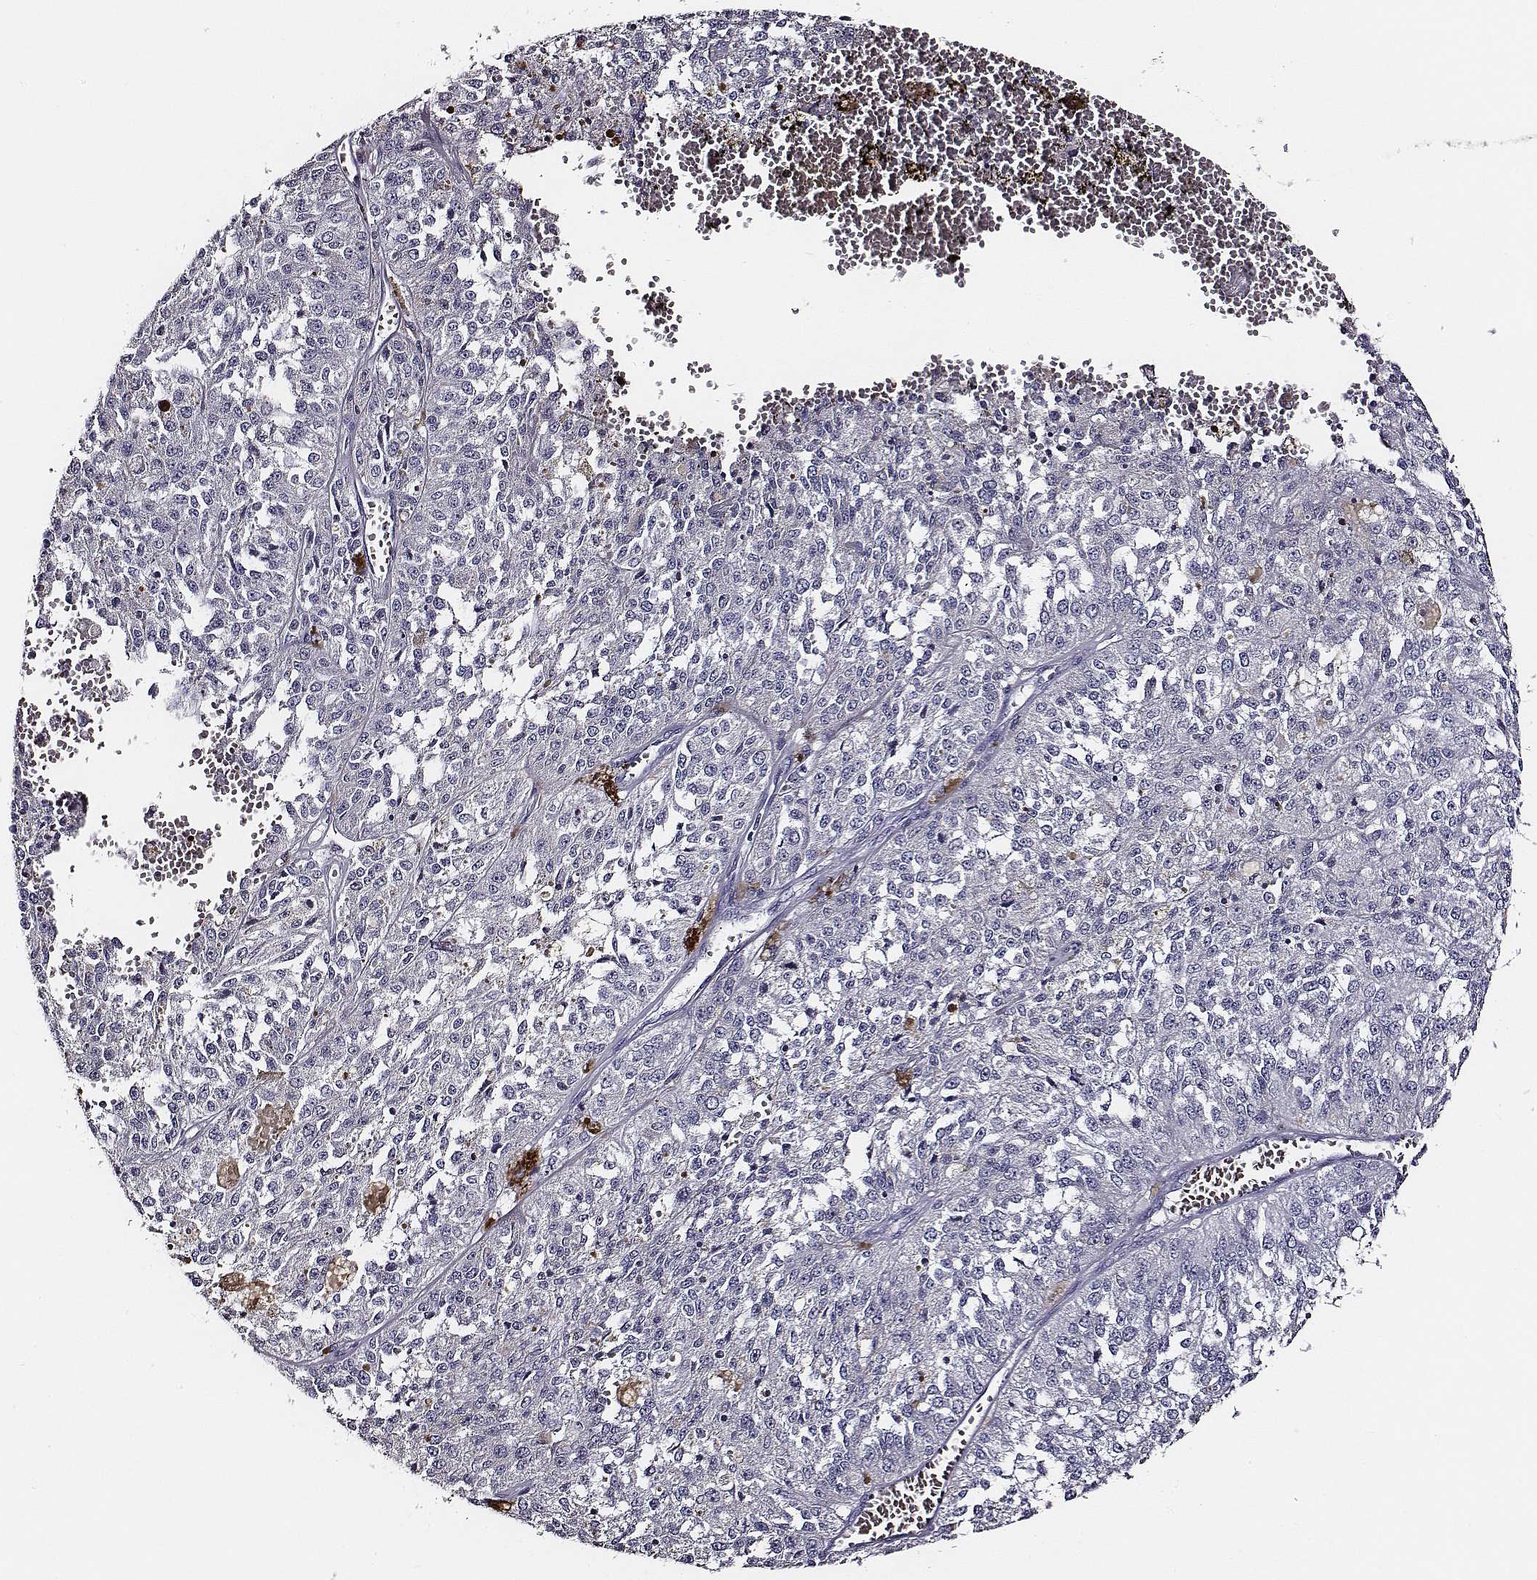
{"staining": {"intensity": "negative", "quantity": "none", "location": "none"}, "tissue": "melanoma", "cell_type": "Tumor cells", "image_type": "cancer", "snomed": [{"axis": "morphology", "description": "Malignant melanoma, Metastatic site"}, {"axis": "topography", "description": "Lymph node"}], "caption": "Immunohistochemistry micrograph of melanoma stained for a protein (brown), which shows no positivity in tumor cells.", "gene": "AADAT", "patient": {"sex": "female", "age": 64}}